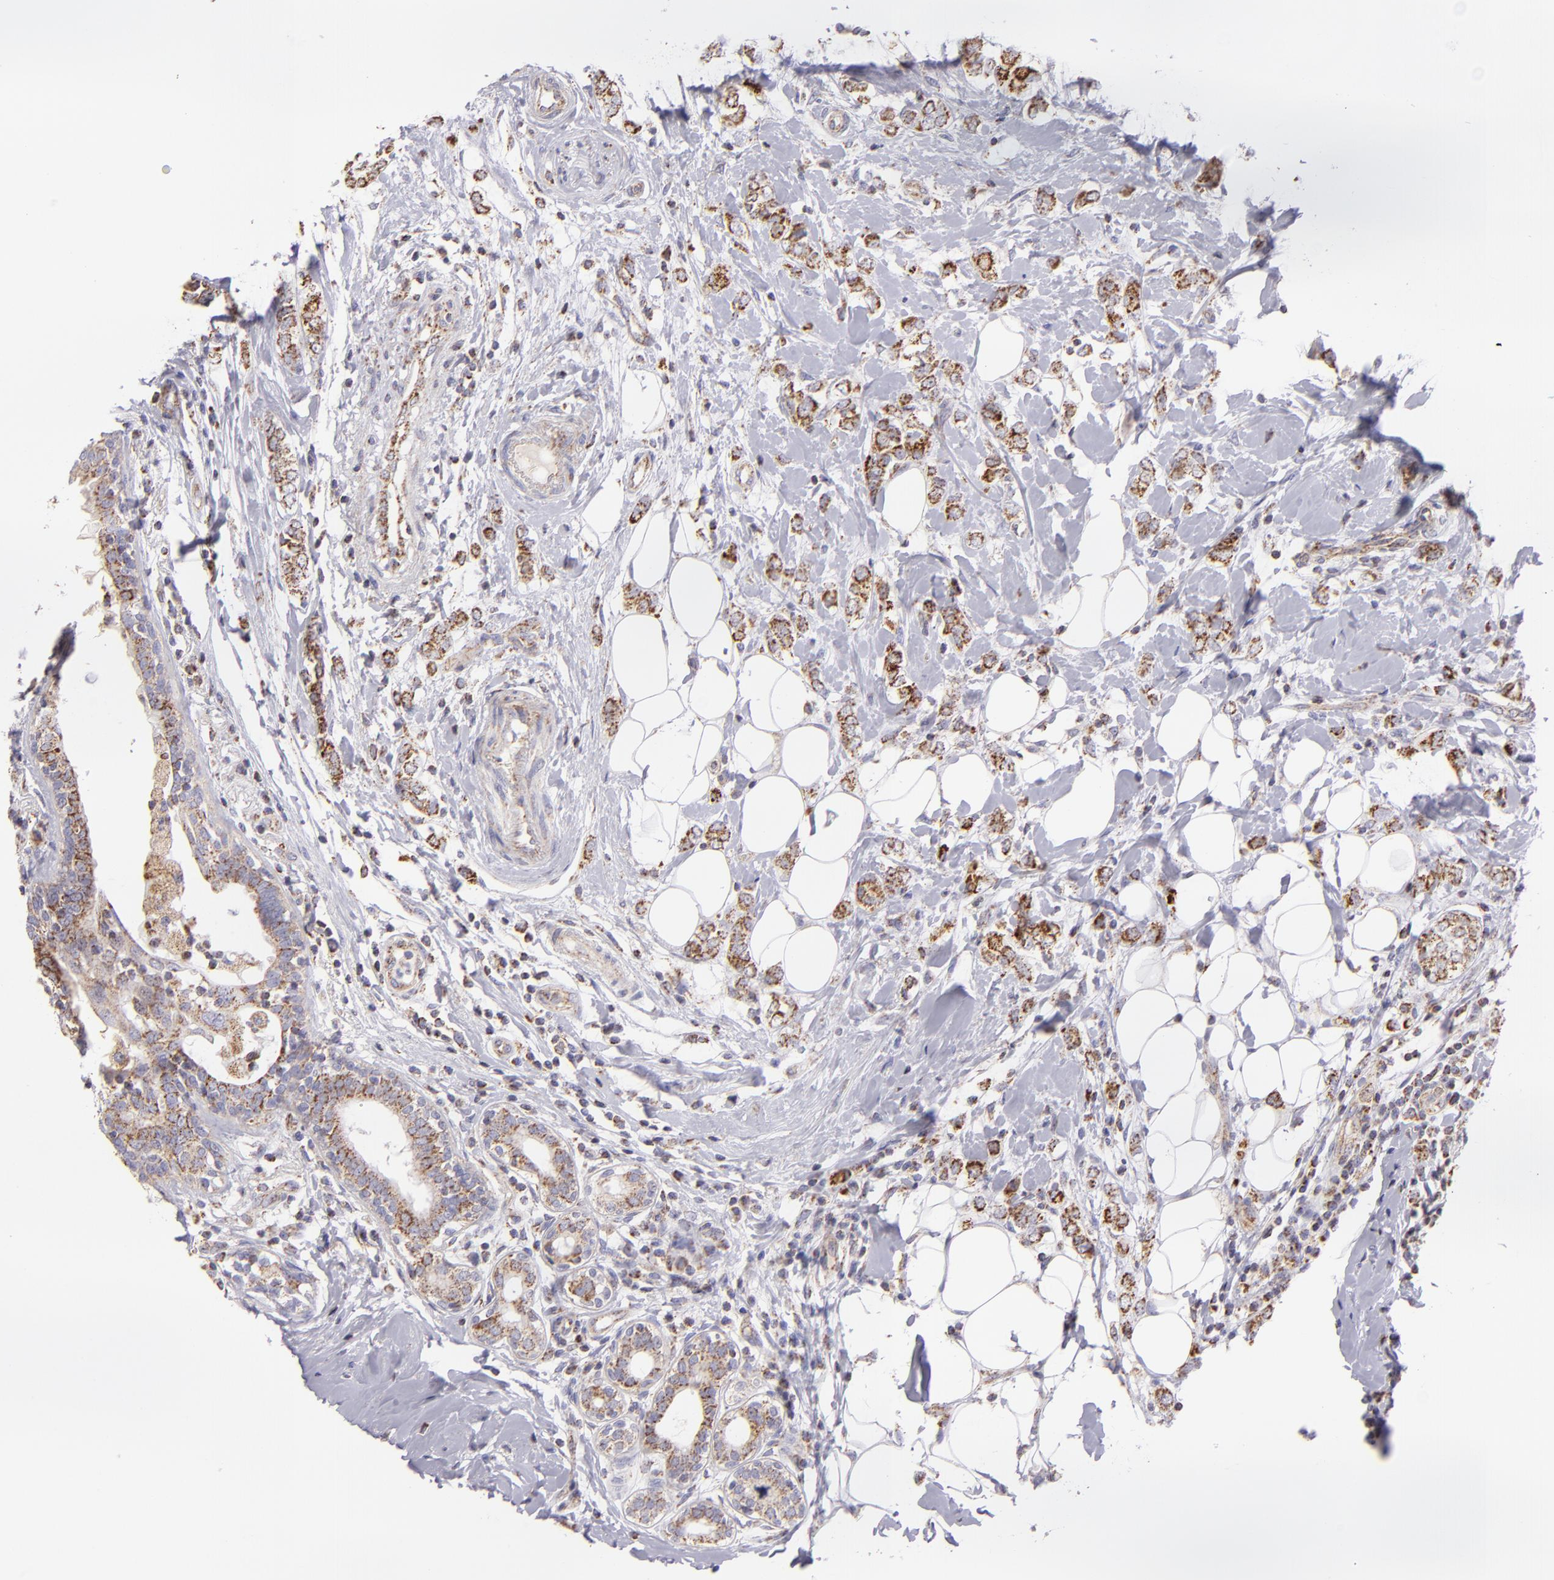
{"staining": {"intensity": "moderate", "quantity": ">75%", "location": "cytoplasmic/membranous"}, "tissue": "breast cancer", "cell_type": "Tumor cells", "image_type": "cancer", "snomed": [{"axis": "morphology", "description": "Normal tissue, NOS"}, {"axis": "morphology", "description": "Lobular carcinoma"}, {"axis": "topography", "description": "Breast"}], "caption": "A brown stain labels moderate cytoplasmic/membranous expression of a protein in human breast lobular carcinoma tumor cells. (DAB (3,3'-diaminobenzidine) = brown stain, brightfield microscopy at high magnification).", "gene": "HSPD1", "patient": {"sex": "female", "age": 47}}